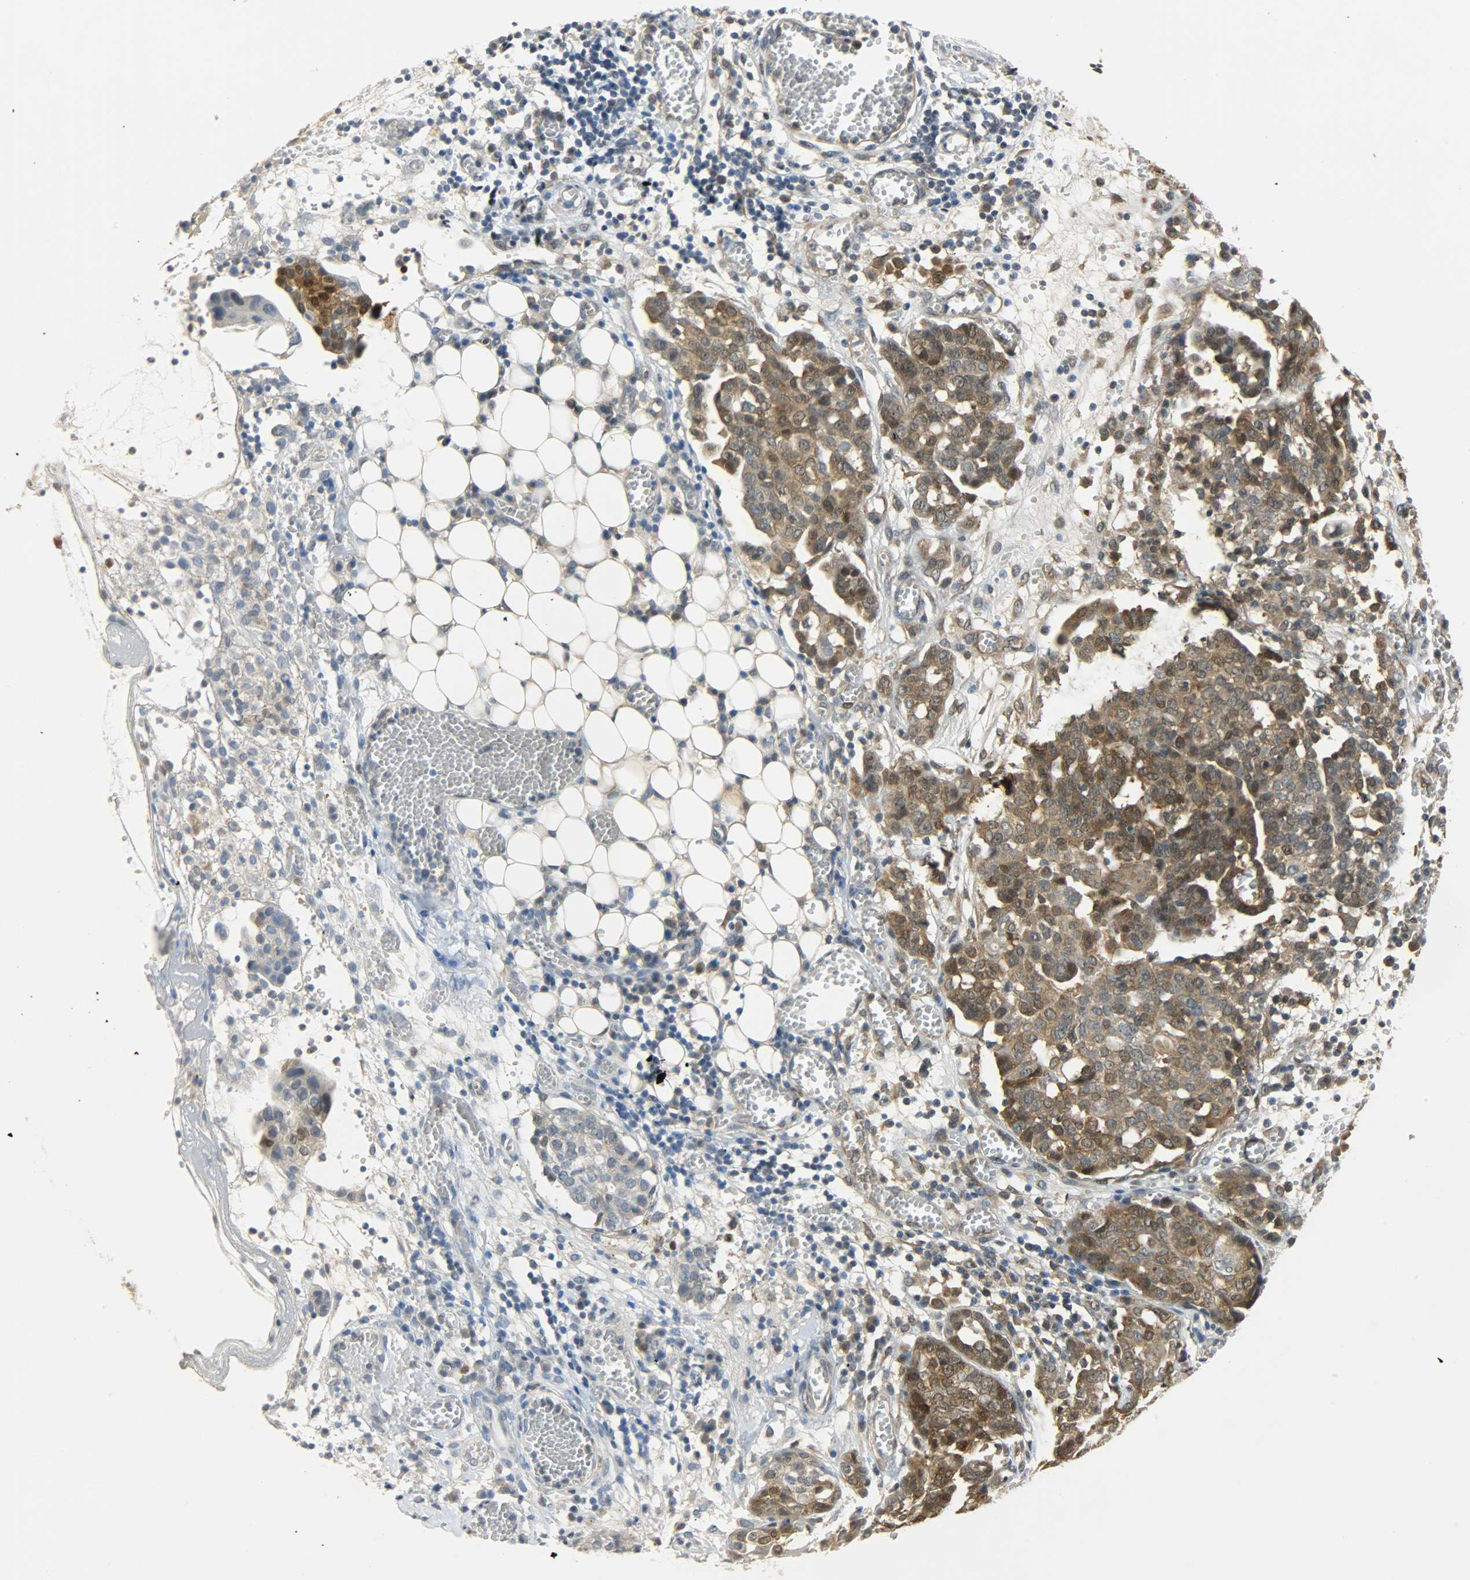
{"staining": {"intensity": "strong", "quantity": ">75%", "location": "cytoplasmic/membranous,nuclear"}, "tissue": "ovarian cancer", "cell_type": "Tumor cells", "image_type": "cancer", "snomed": [{"axis": "morphology", "description": "Cystadenocarcinoma, serous, NOS"}, {"axis": "topography", "description": "Soft tissue"}, {"axis": "topography", "description": "Ovary"}], "caption": "Serous cystadenocarcinoma (ovarian) tissue displays strong cytoplasmic/membranous and nuclear positivity in about >75% of tumor cells, visualized by immunohistochemistry.", "gene": "EIF4EBP1", "patient": {"sex": "female", "age": 57}}